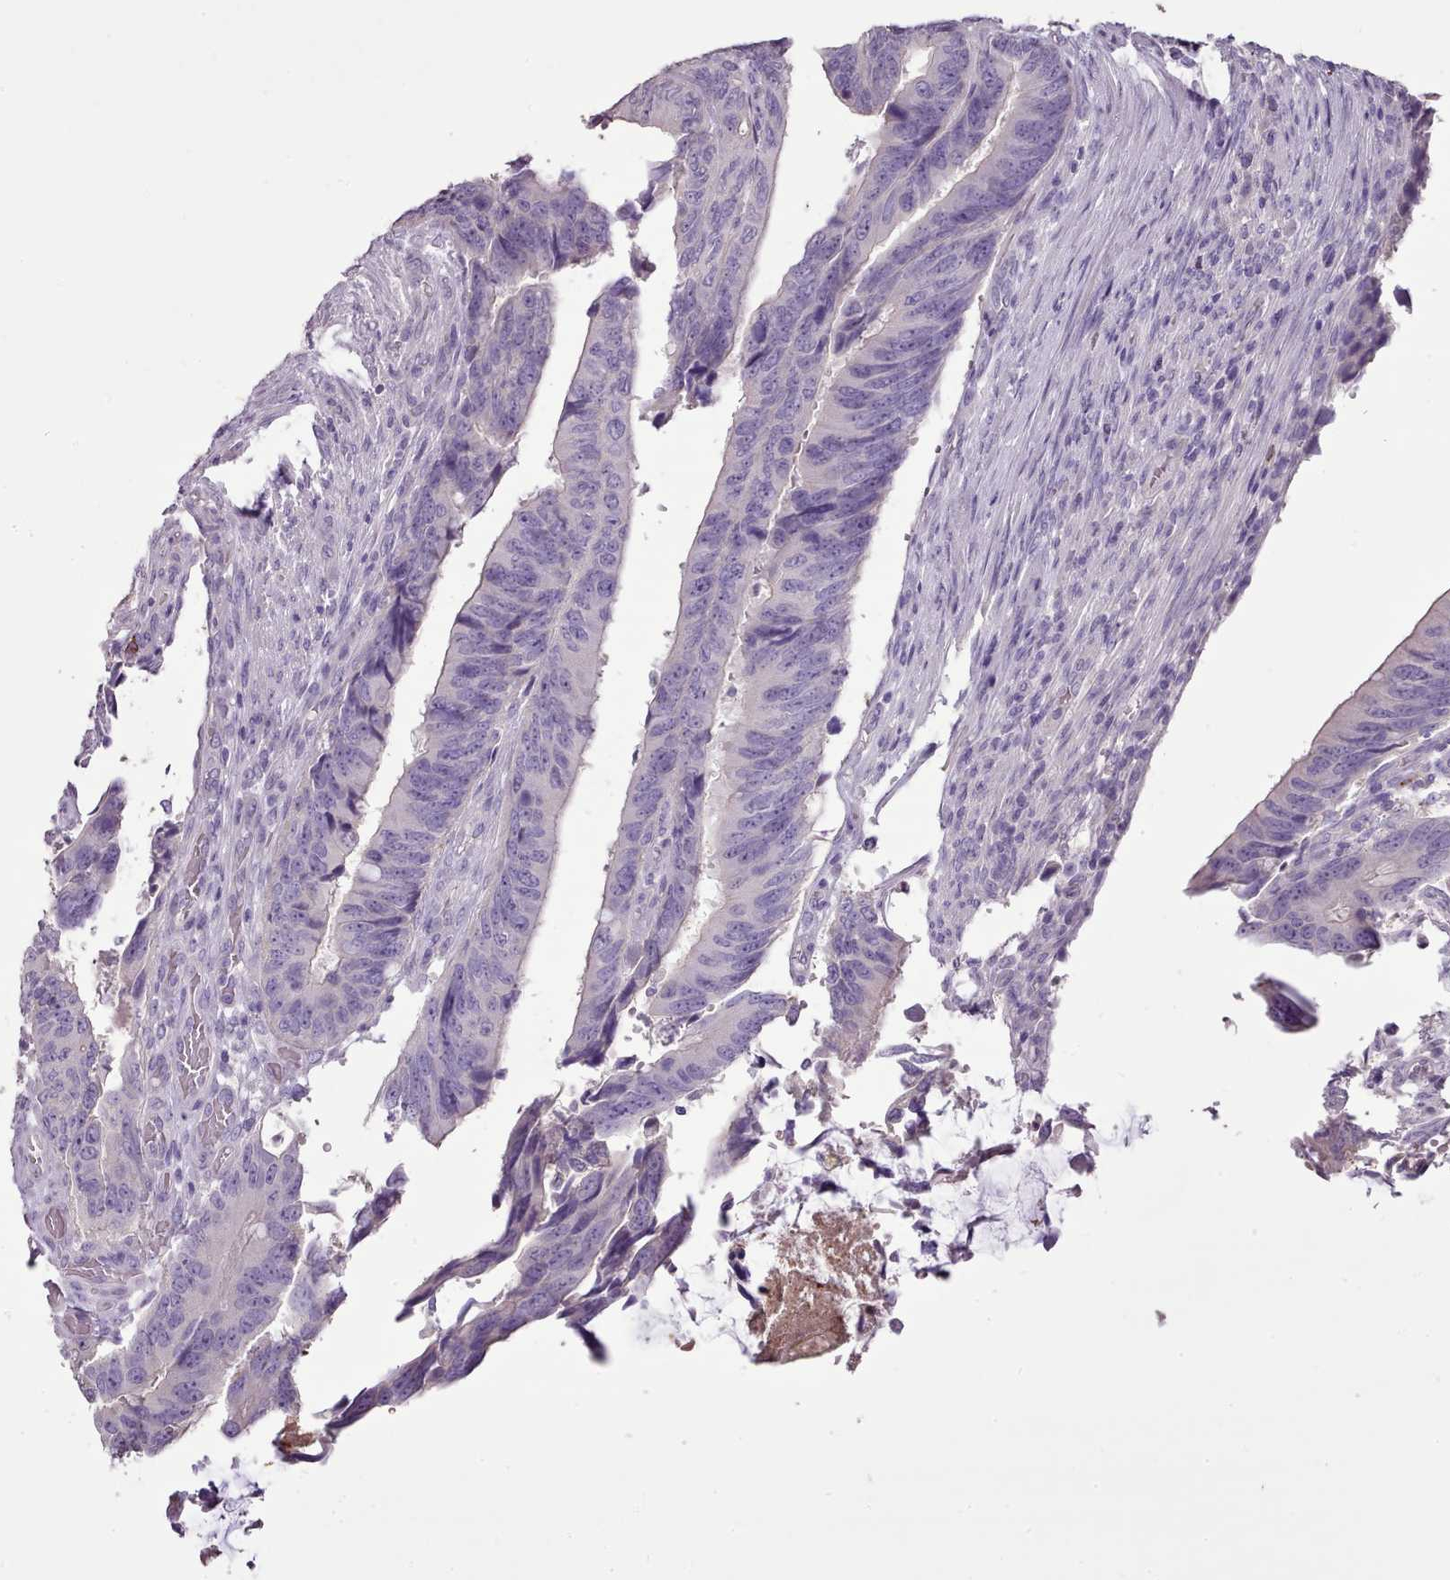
{"staining": {"intensity": "negative", "quantity": "none", "location": "none"}, "tissue": "colorectal cancer", "cell_type": "Tumor cells", "image_type": "cancer", "snomed": [{"axis": "morphology", "description": "Adenocarcinoma, NOS"}, {"axis": "topography", "description": "Colon"}], "caption": "Colorectal adenocarcinoma stained for a protein using immunohistochemistry shows no staining tumor cells.", "gene": "BLOC1S2", "patient": {"sex": "male", "age": 87}}